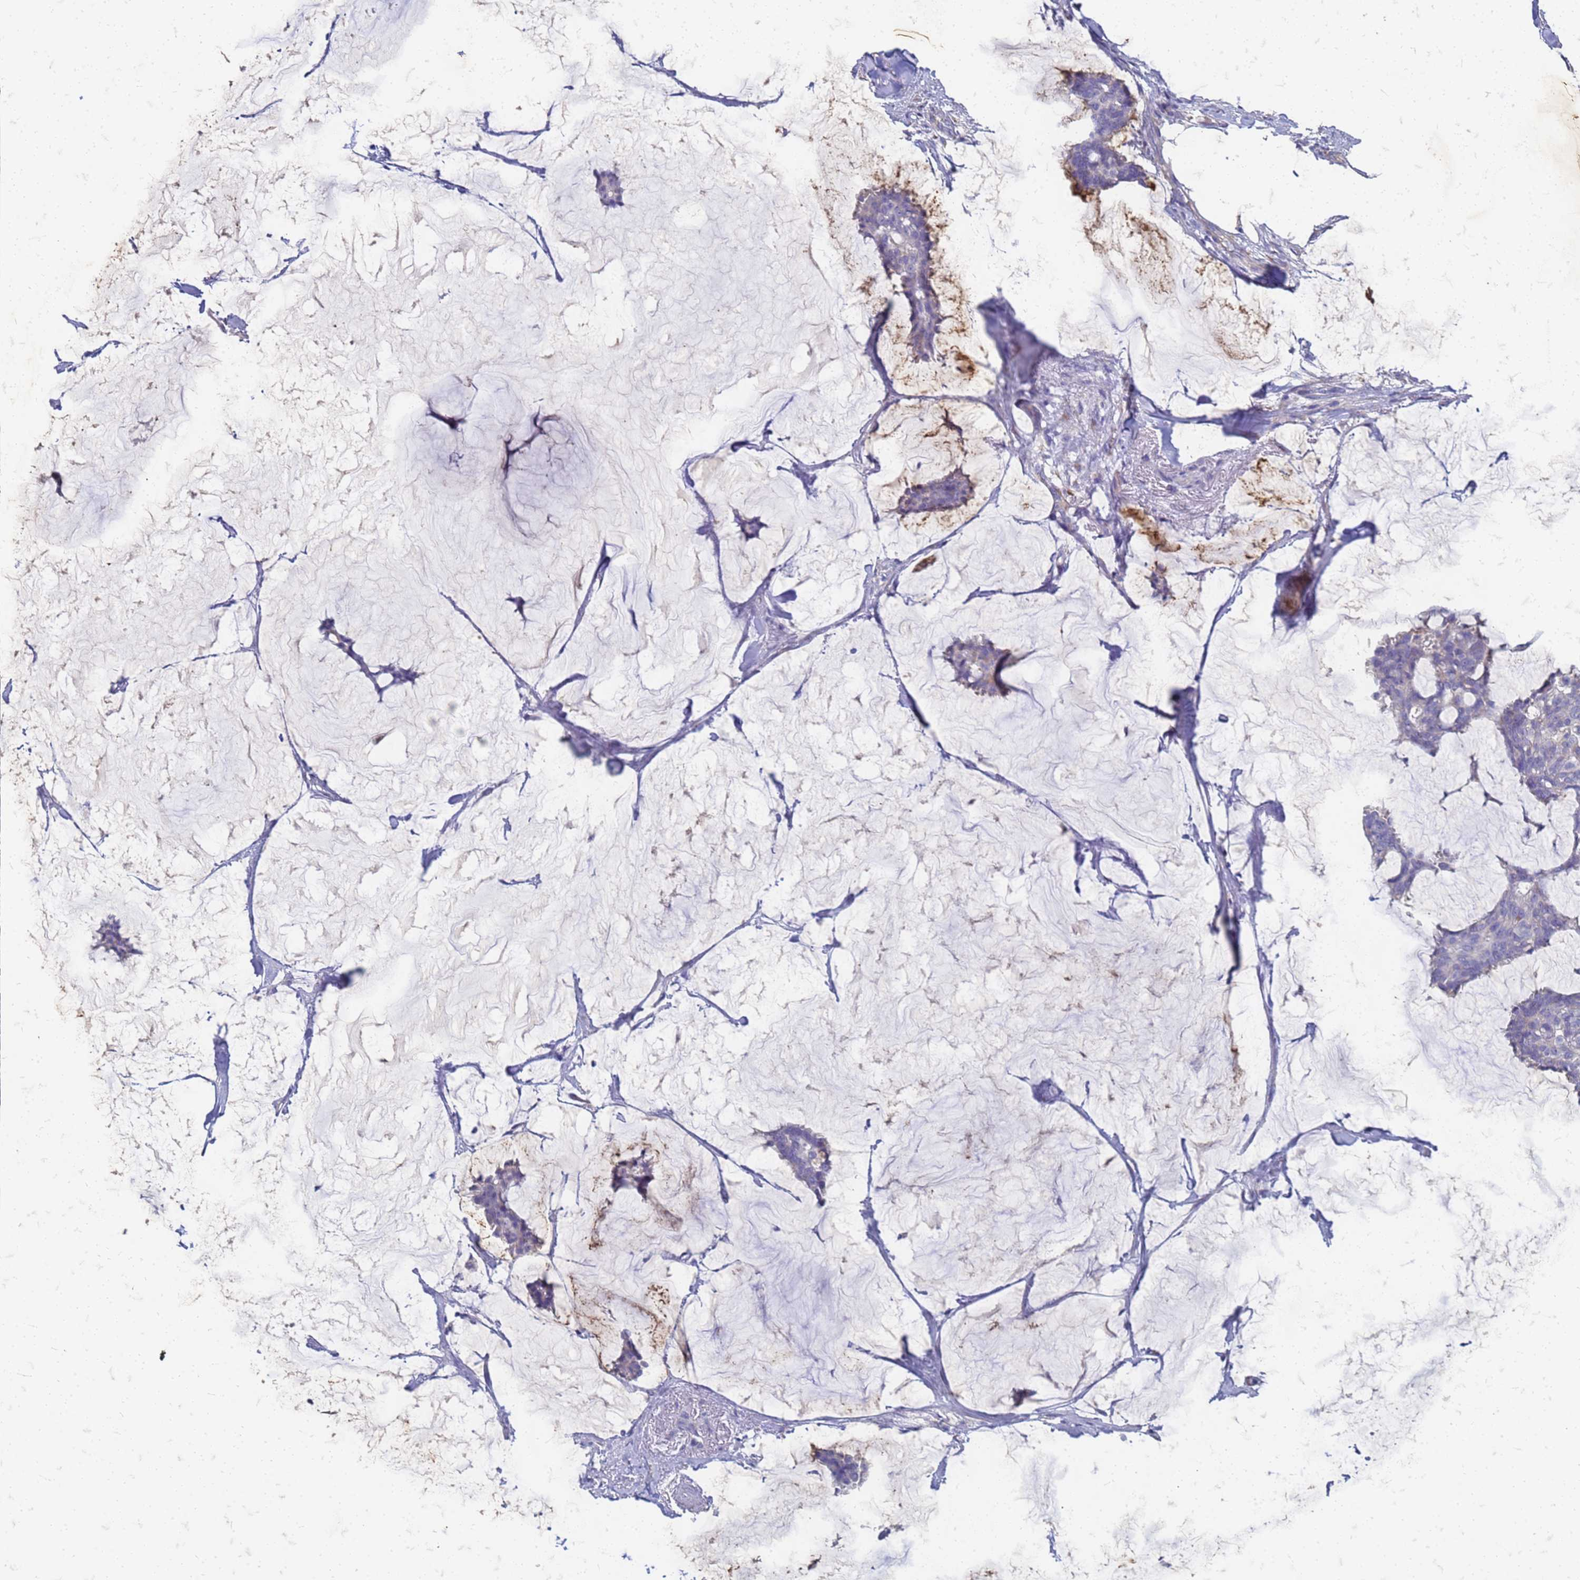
{"staining": {"intensity": "negative", "quantity": "none", "location": "none"}, "tissue": "breast cancer", "cell_type": "Tumor cells", "image_type": "cancer", "snomed": [{"axis": "morphology", "description": "Duct carcinoma"}, {"axis": "topography", "description": "Breast"}], "caption": "Immunohistochemistry (IHC) image of human breast intraductal carcinoma stained for a protein (brown), which displays no positivity in tumor cells.", "gene": "TRIM64B", "patient": {"sex": "female", "age": 93}}